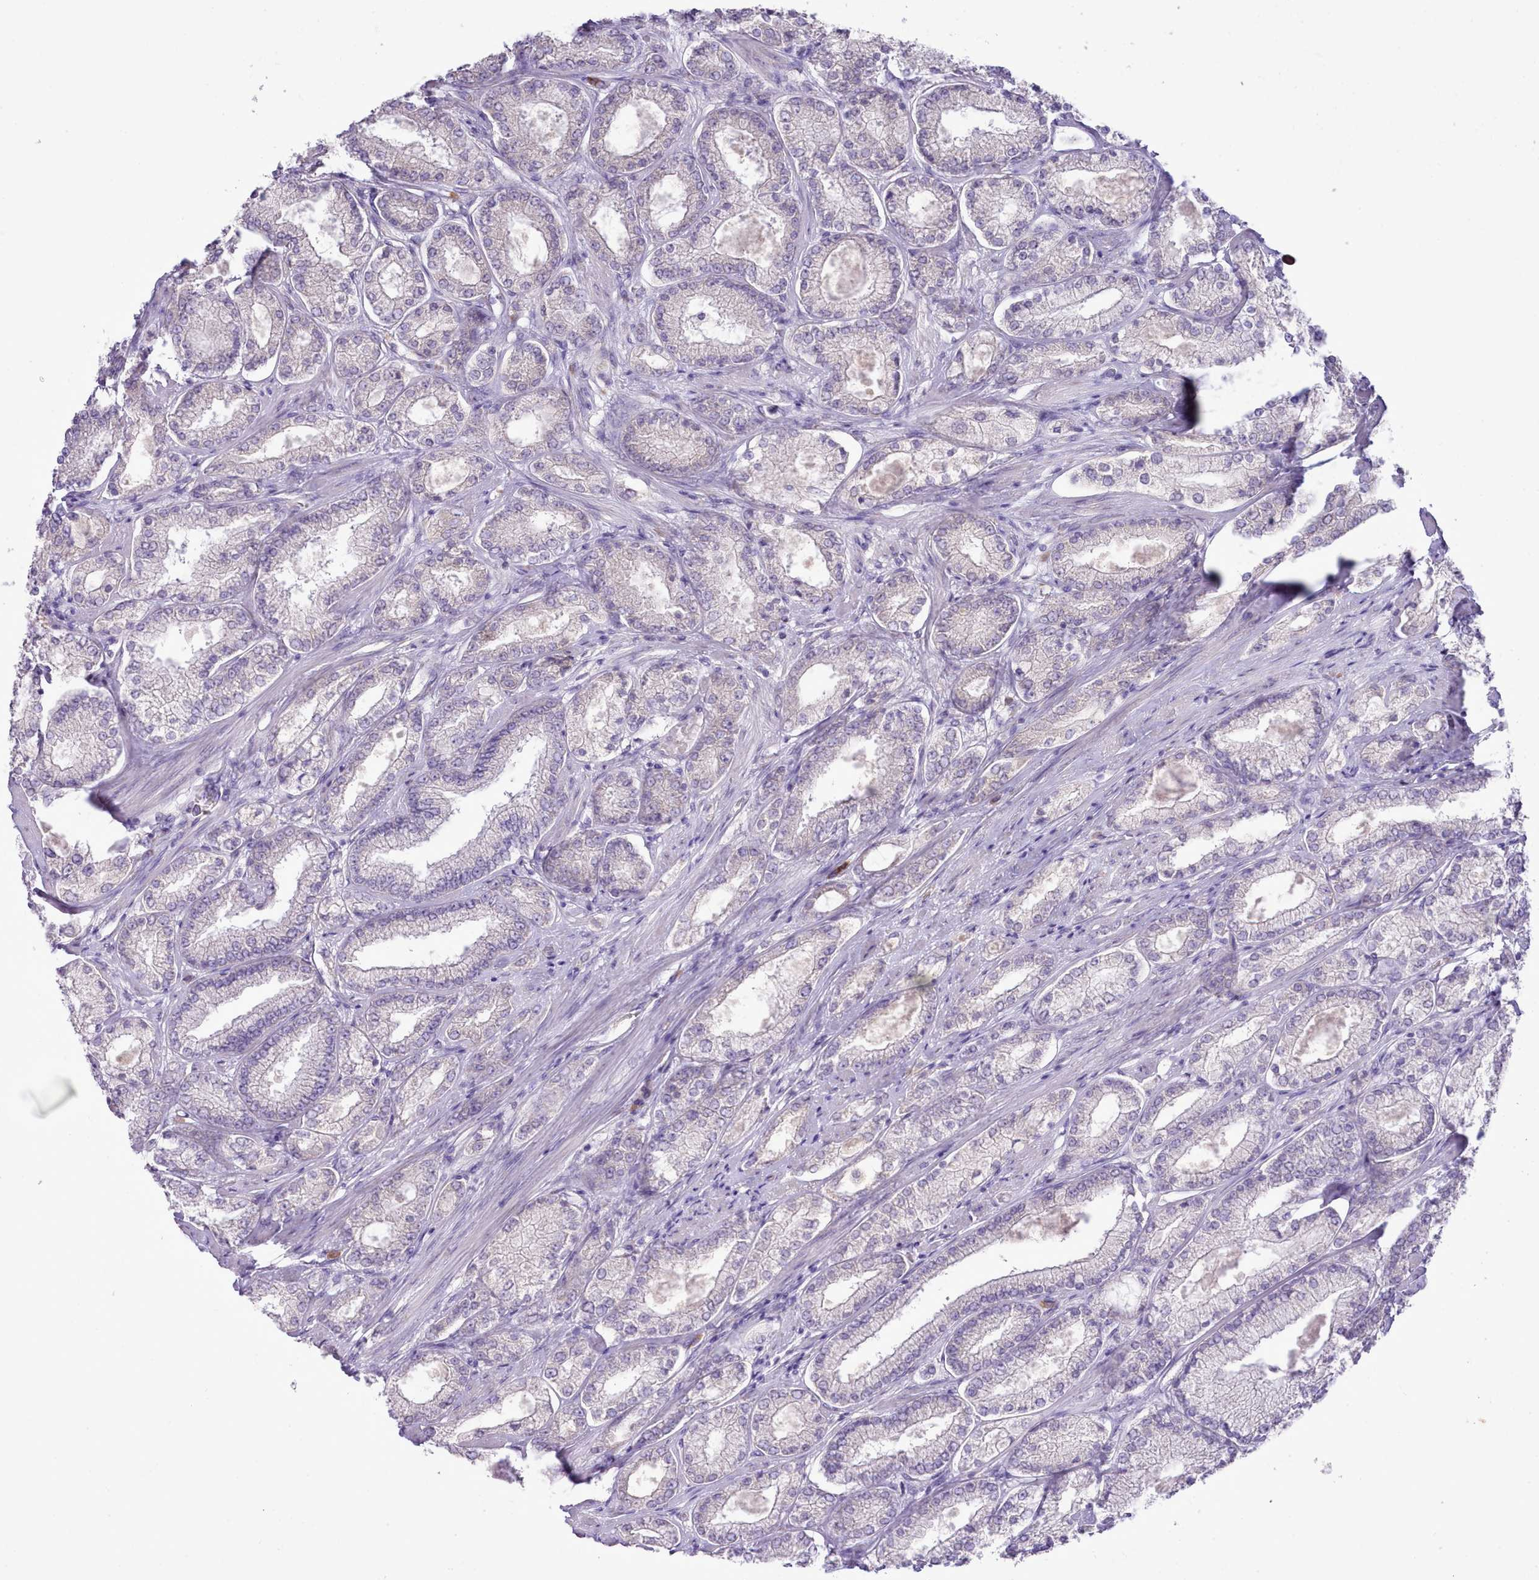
{"staining": {"intensity": "negative", "quantity": "none", "location": "none"}, "tissue": "prostate cancer", "cell_type": "Tumor cells", "image_type": "cancer", "snomed": [{"axis": "morphology", "description": "Adenocarcinoma, High grade"}, {"axis": "topography", "description": "Prostate"}], "caption": "Immunohistochemical staining of prostate cancer shows no significant positivity in tumor cells.", "gene": "CCL1", "patient": {"sex": "male", "age": 69}}